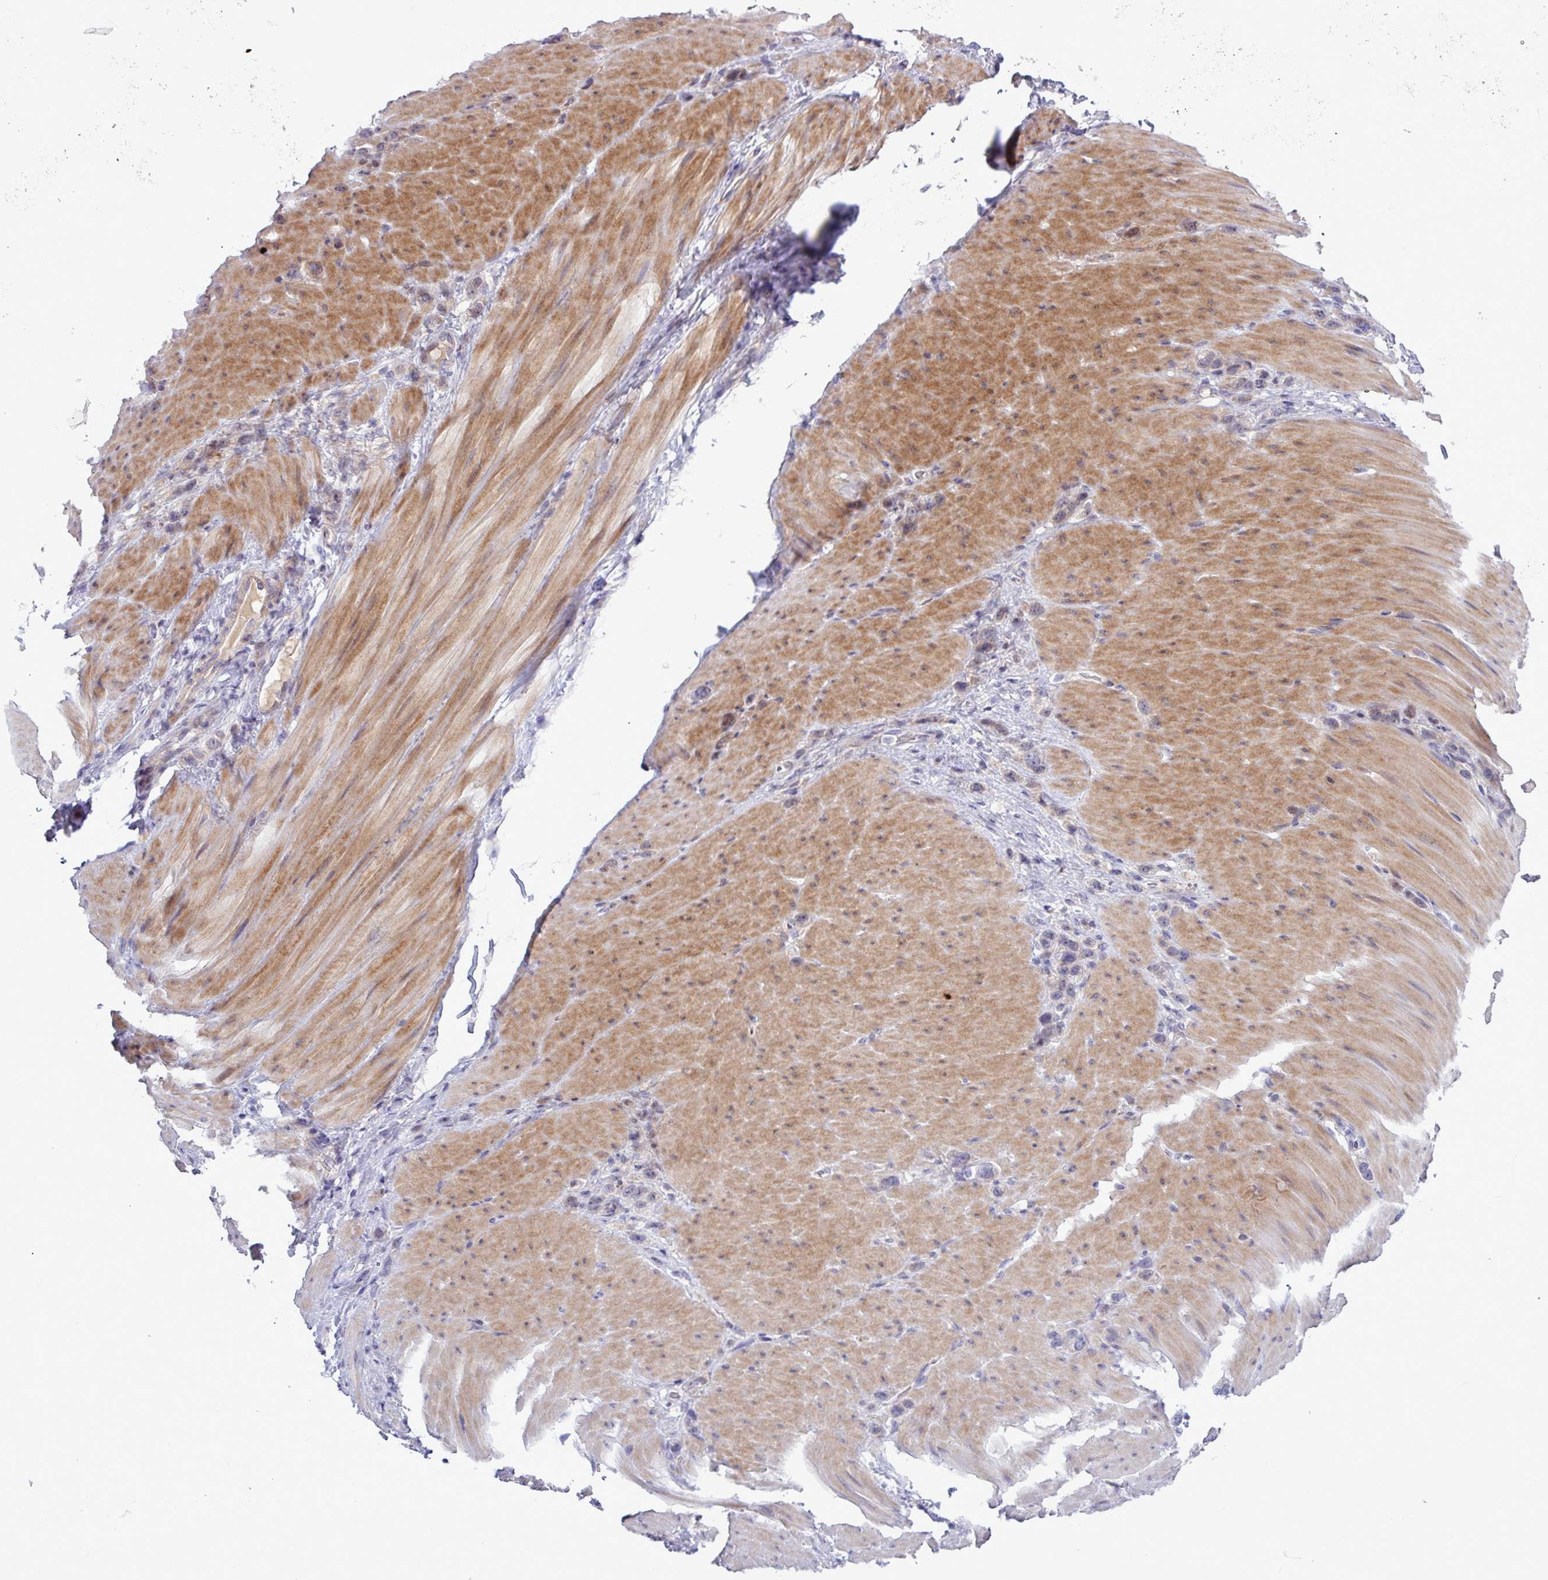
{"staining": {"intensity": "negative", "quantity": "none", "location": "none"}, "tissue": "stomach cancer", "cell_type": "Tumor cells", "image_type": "cancer", "snomed": [{"axis": "morphology", "description": "Adenocarcinoma, NOS"}, {"axis": "topography", "description": "Stomach"}], "caption": "Stomach cancer (adenocarcinoma) was stained to show a protein in brown. There is no significant staining in tumor cells.", "gene": "TNFSF12", "patient": {"sex": "female", "age": 65}}